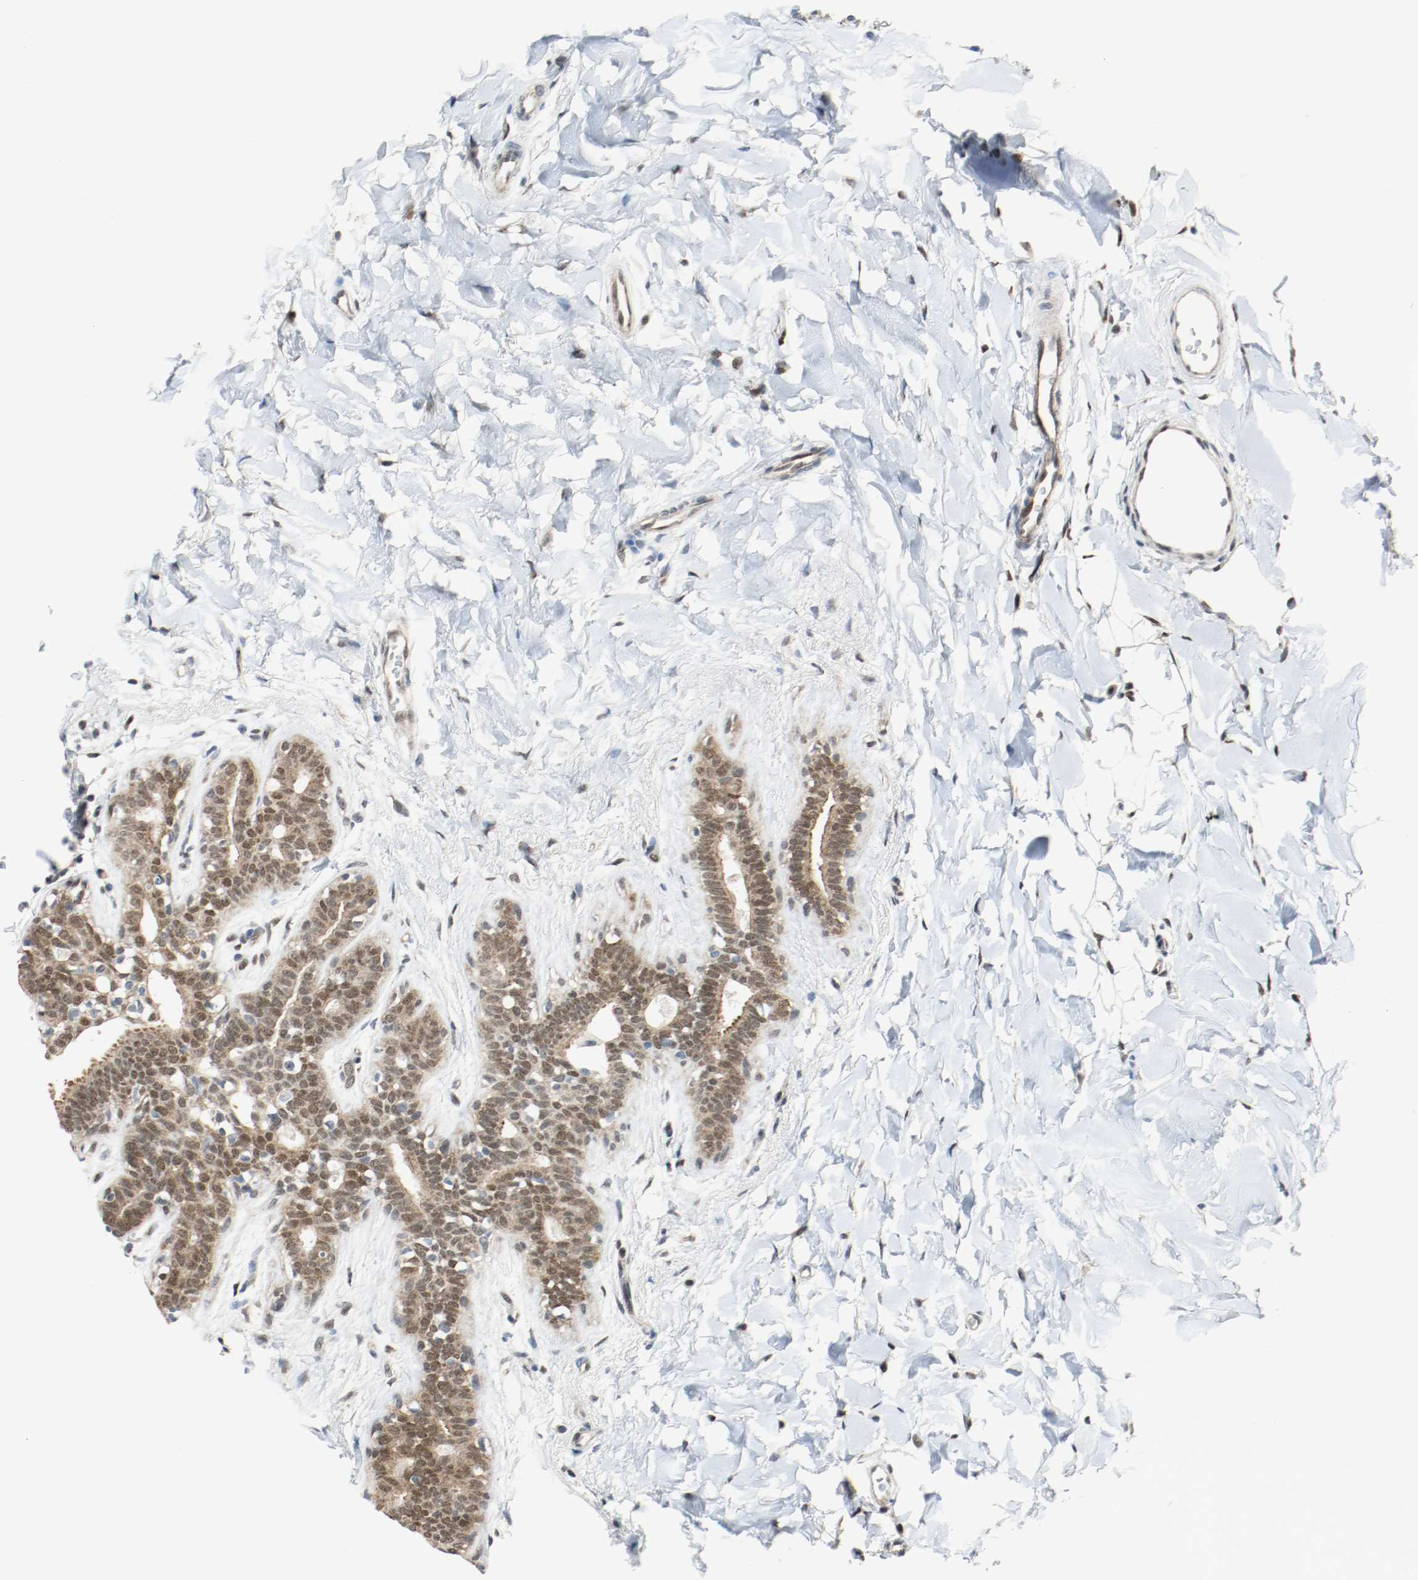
{"staining": {"intensity": "moderate", "quantity": ">75%", "location": "cytoplasmic/membranous,nuclear"}, "tissue": "breast cancer", "cell_type": "Tumor cells", "image_type": "cancer", "snomed": [{"axis": "morphology", "description": "Lobular carcinoma, in situ"}, {"axis": "morphology", "description": "Lobular carcinoma"}, {"axis": "topography", "description": "Breast"}], "caption": "Lobular carcinoma in situ (breast) was stained to show a protein in brown. There is medium levels of moderate cytoplasmic/membranous and nuclear staining in about >75% of tumor cells.", "gene": "PPME1", "patient": {"sex": "female", "age": 41}}